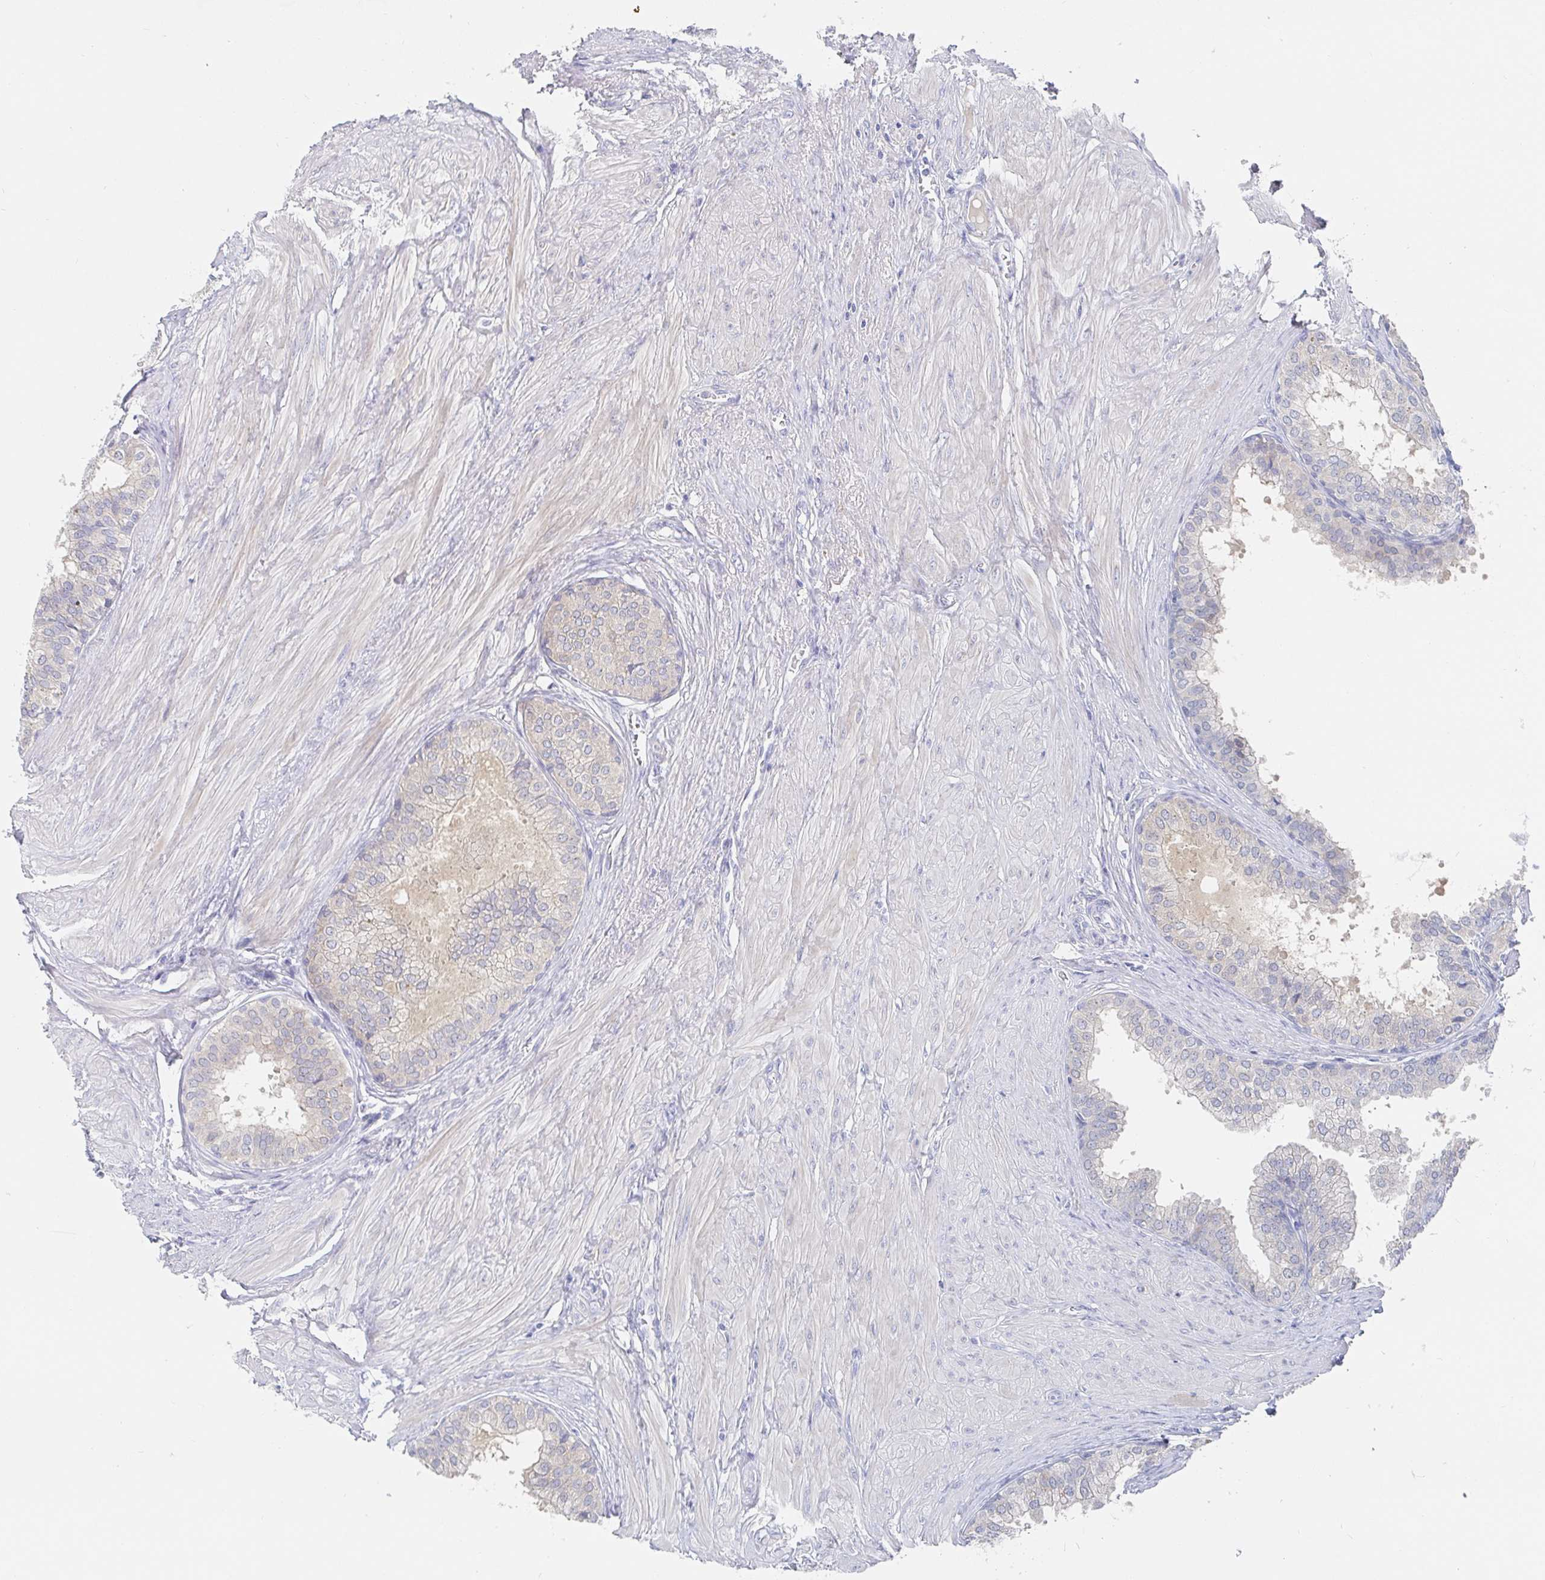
{"staining": {"intensity": "negative", "quantity": "none", "location": "none"}, "tissue": "prostate", "cell_type": "Glandular cells", "image_type": "normal", "snomed": [{"axis": "morphology", "description": "Normal tissue, NOS"}, {"axis": "topography", "description": "Prostate"}, {"axis": "topography", "description": "Peripheral nerve tissue"}], "caption": "High power microscopy image of an IHC photomicrograph of normal prostate, revealing no significant expression in glandular cells.", "gene": "ZNF100", "patient": {"sex": "male", "age": 55}}